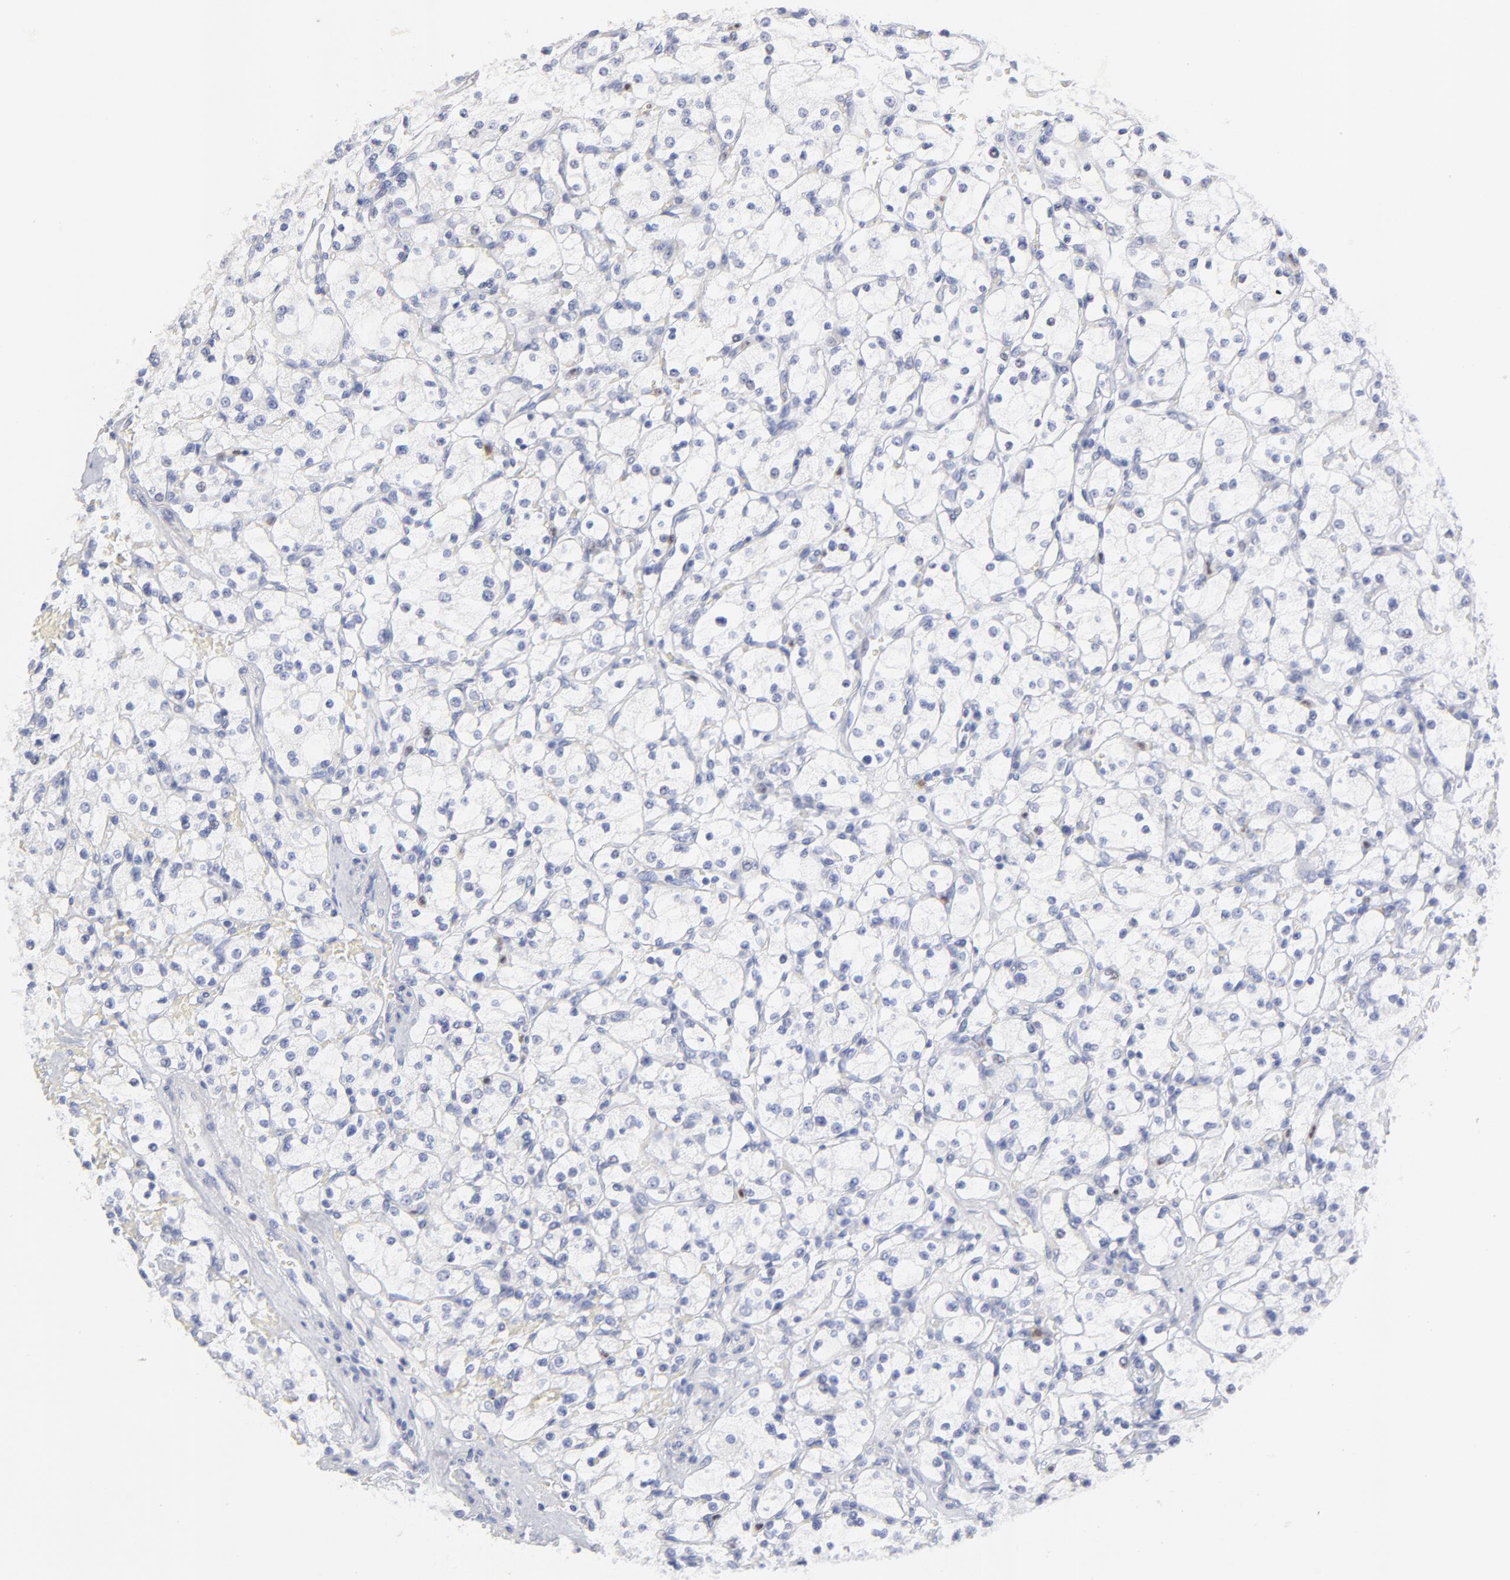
{"staining": {"intensity": "negative", "quantity": "none", "location": "none"}, "tissue": "renal cancer", "cell_type": "Tumor cells", "image_type": "cancer", "snomed": [{"axis": "morphology", "description": "Adenocarcinoma, NOS"}, {"axis": "topography", "description": "Kidney"}], "caption": "Human adenocarcinoma (renal) stained for a protein using IHC shows no positivity in tumor cells.", "gene": "ARG1", "patient": {"sex": "female", "age": 83}}